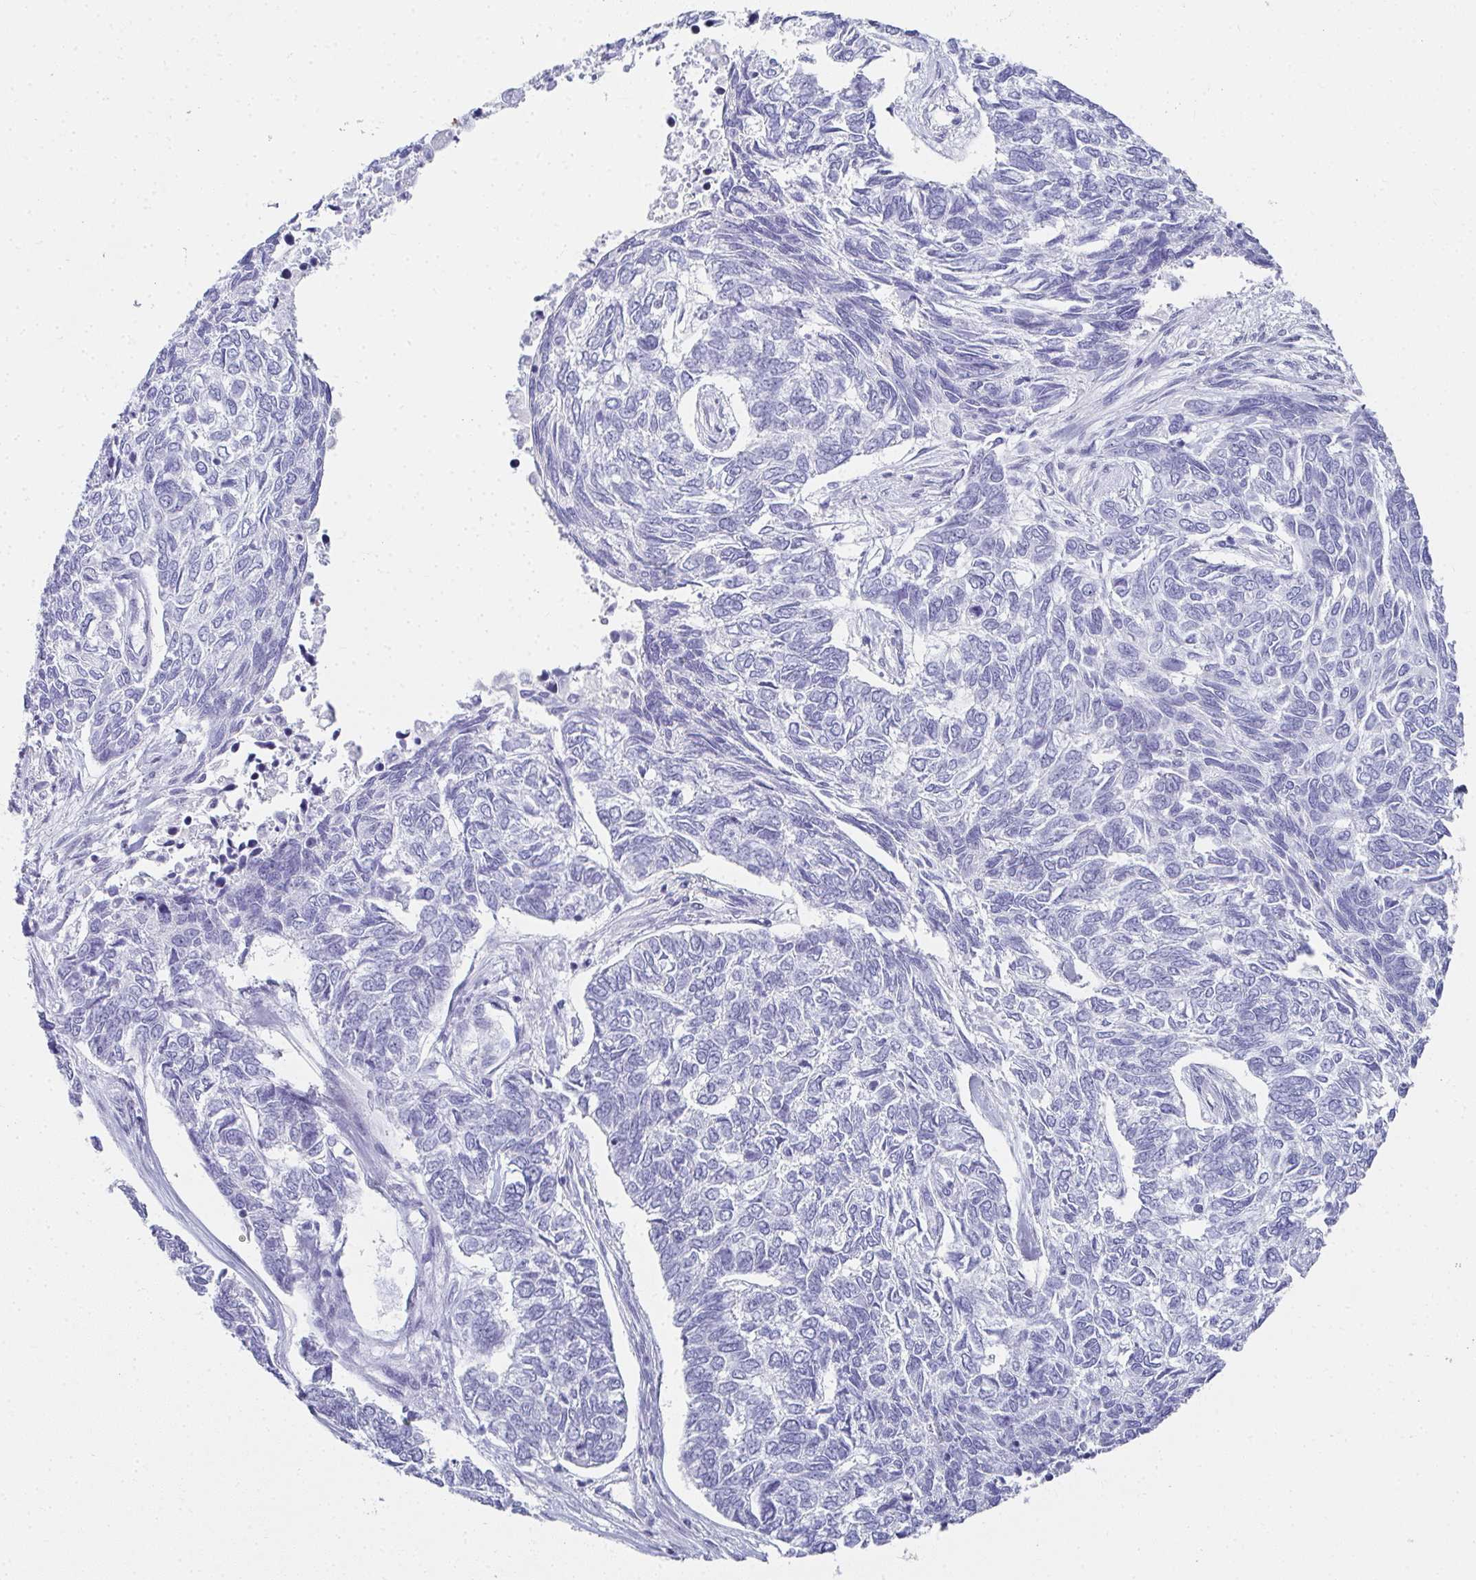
{"staining": {"intensity": "negative", "quantity": "none", "location": "none"}, "tissue": "skin cancer", "cell_type": "Tumor cells", "image_type": "cancer", "snomed": [{"axis": "morphology", "description": "Basal cell carcinoma"}, {"axis": "topography", "description": "Skin"}], "caption": "High magnification brightfield microscopy of skin cancer stained with DAB (3,3'-diaminobenzidine) (brown) and counterstained with hematoxylin (blue): tumor cells show no significant positivity. (DAB immunohistochemistry visualized using brightfield microscopy, high magnification).", "gene": "SYCP1", "patient": {"sex": "female", "age": 65}}